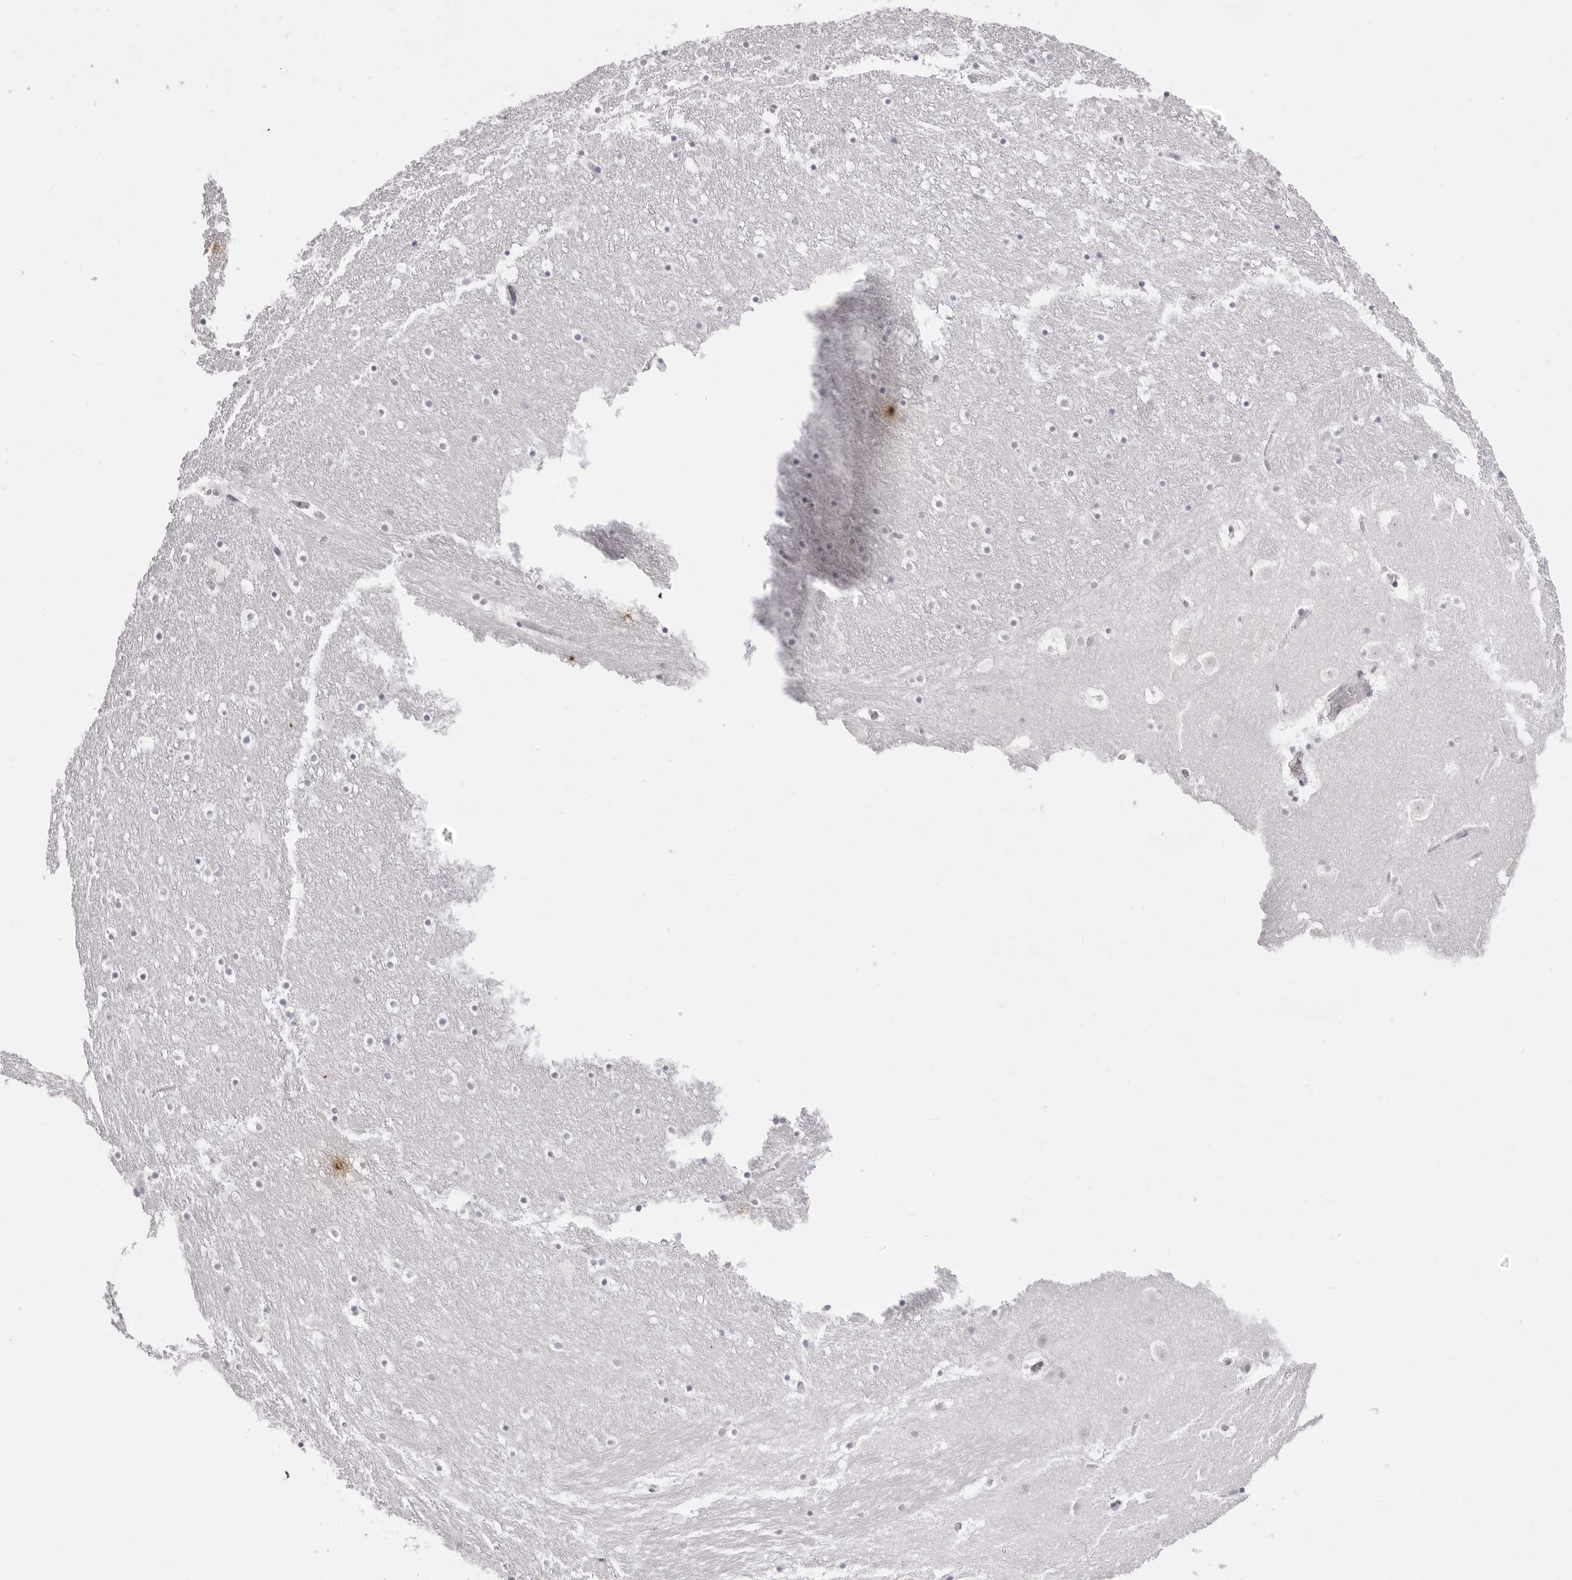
{"staining": {"intensity": "negative", "quantity": "none", "location": "none"}, "tissue": "caudate", "cell_type": "Glial cells", "image_type": "normal", "snomed": [{"axis": "morphology", "description": "Normal tissue, NOS"}, {"axis": "topography", "description": "Lateral ventricle wall"}], "caption": "The immunohistochemistry histopathology image has no significant positivity in glial cells of caudate.", "gene": "CST5", "patient": {"sex": "male", "age": 45}}